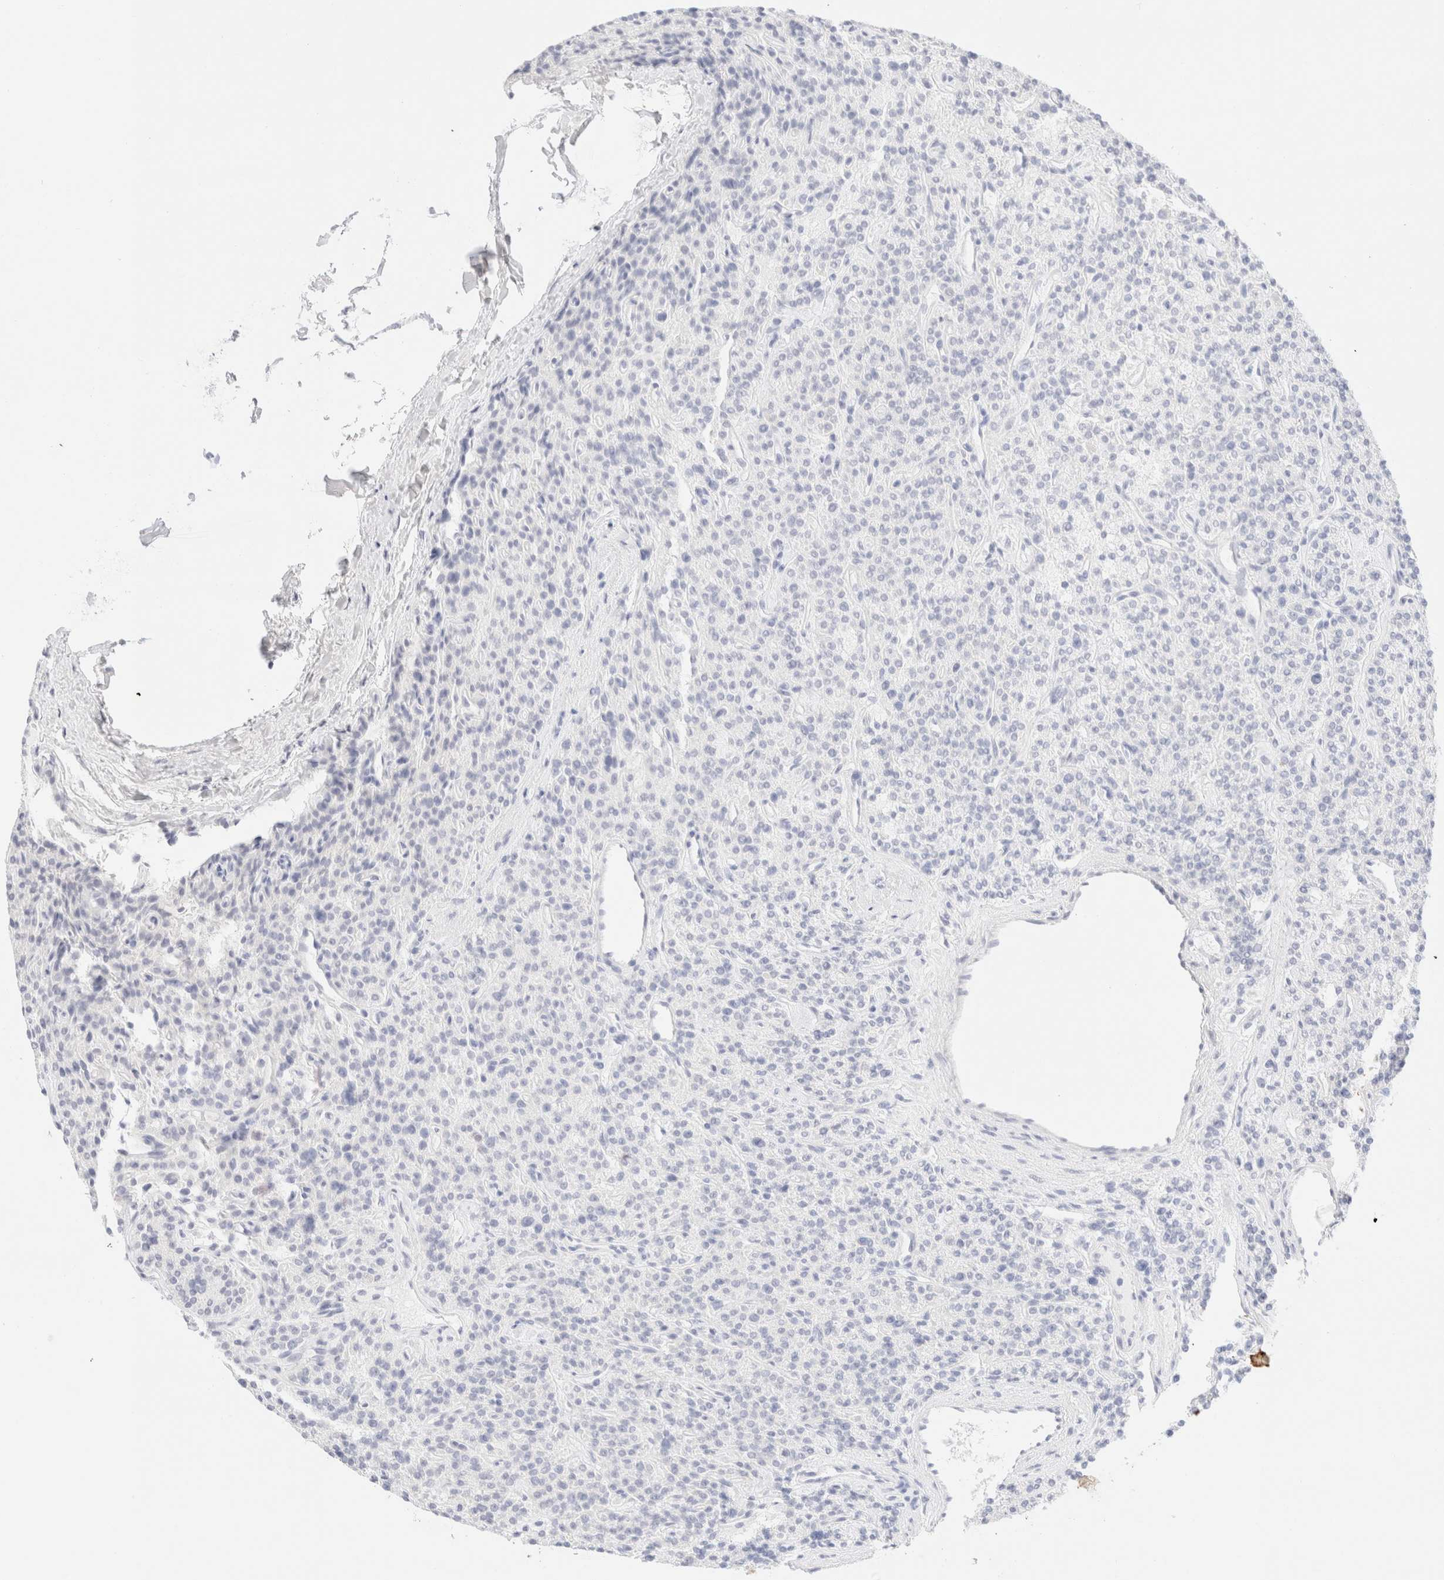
{"staining": {"intensity": "negative", "quantity": "none", "location": "none"}, "tissue": "parathyroid gland", "cell_type": "Glandular cells", "image_type": "normal", "snomed": [{"axis": "morphology", "description": "Normal tissue, NOS"}, {"axis": "topography", "description": "Parathyroid gland"}], "caption": "Parathyroid gland was stained to show a protein in brown. There is no significant positivity in glandular cells. (DAB IHC, high magnification).", "gene": "KRT15", "patient": {"sex": "male", "age": 46}}